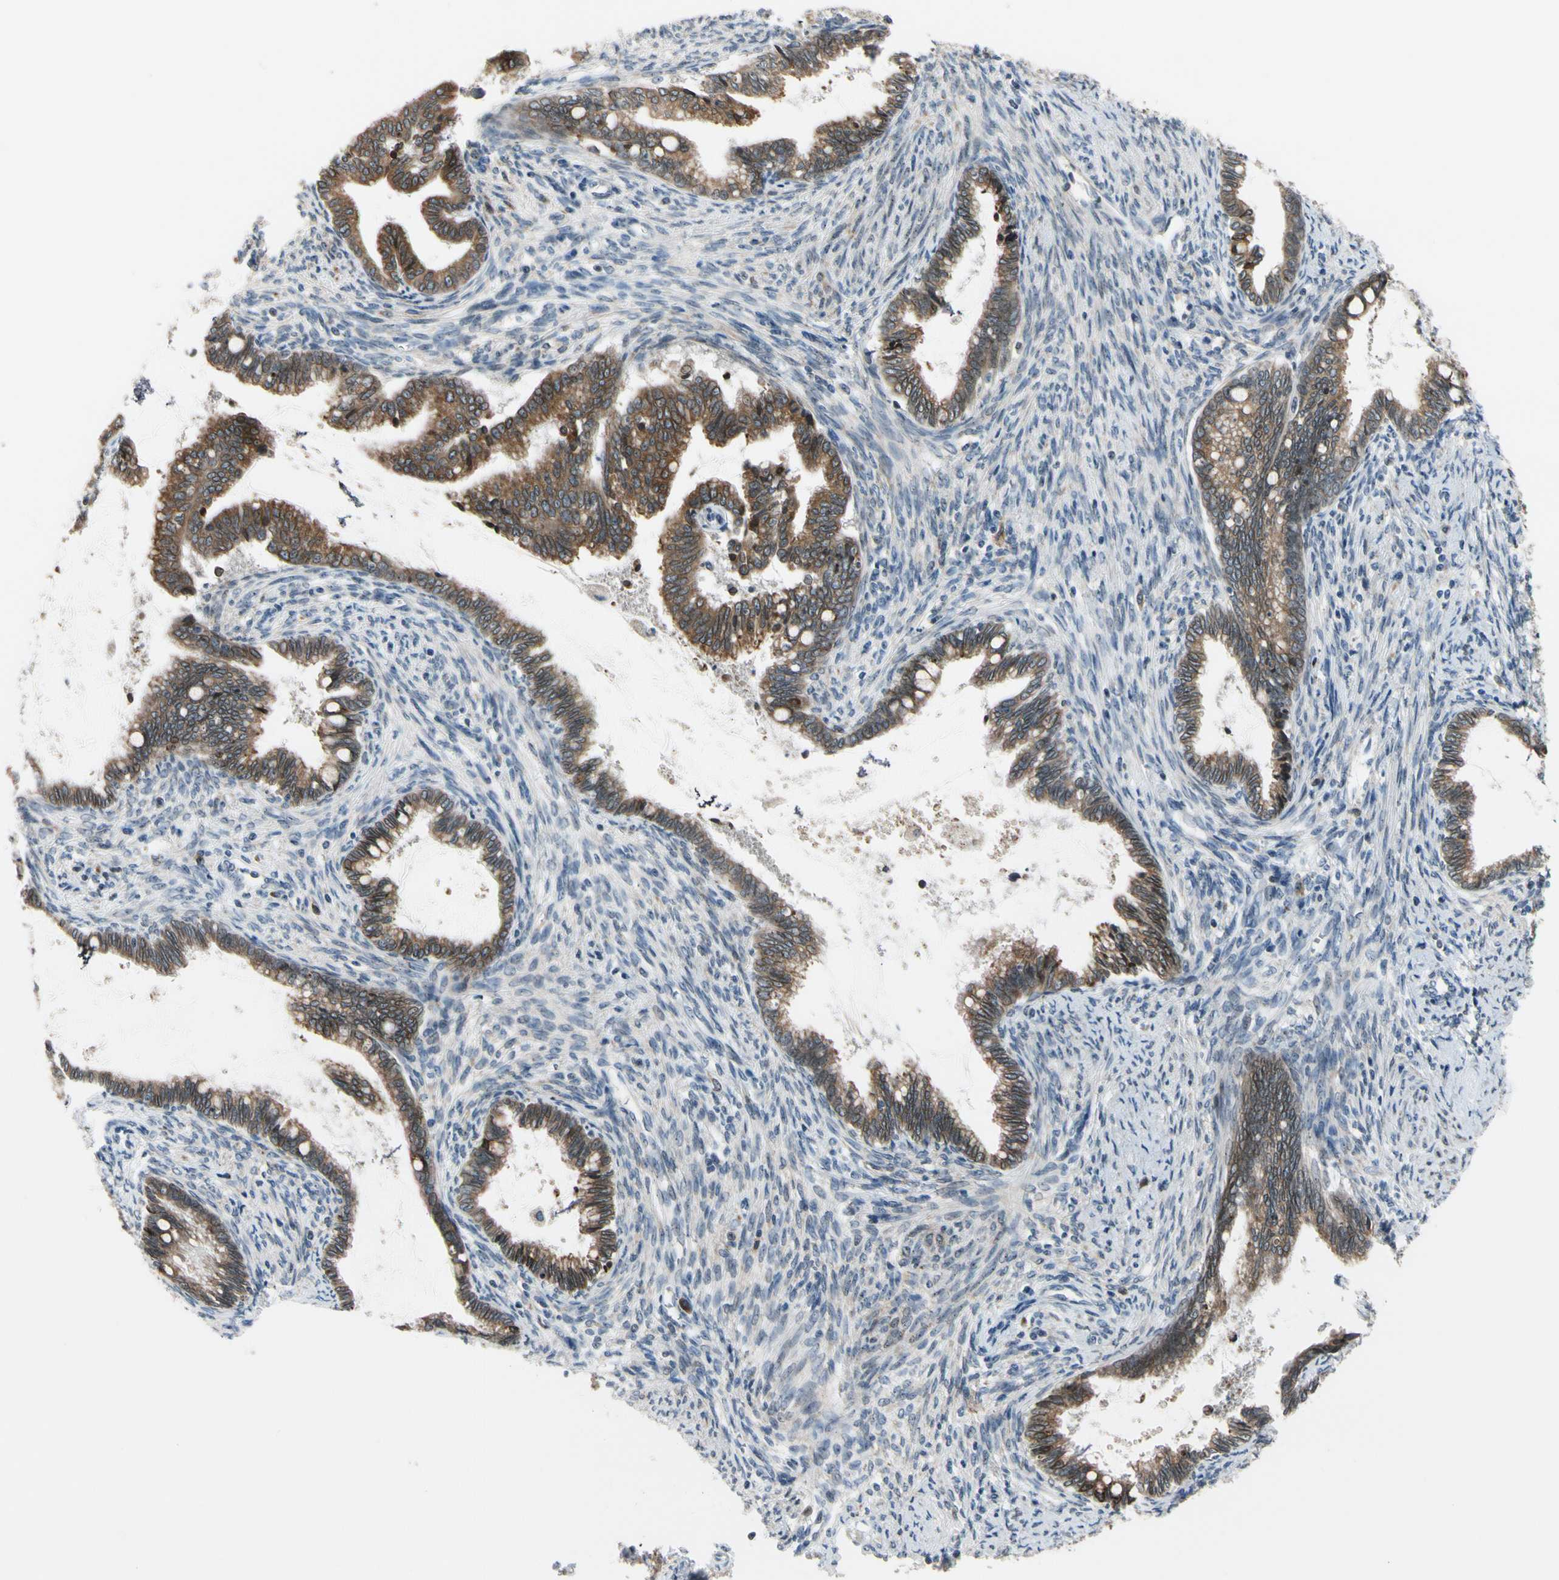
{"staining": {"intensity": "moderate", "quantity": ">75%", "location": "cytoplasmic/membranous"}, "tissue": "cervical cancer", "cell_type": "Tumor cells", "image_type": "cancer", "snomed": [{"axis": "morphology", "description": "Adenocarcinoma, NOS"}, {"axis": "topography", "description": "Cervix"}], "caption": "DAB immunohistochemical staining of adenocarcinoma (cervical) exhibits moderate cytoplasmic/membranous protein positivity in about >75% of tumor cells. Using DAB (3,3'-diaminobenzidine) (brown) and hematoxylin (blue) stains, captured at high magnification using brightfield microscopy.", "gene": "TMED7", "patient": {"sex": "female", "age": 44}}